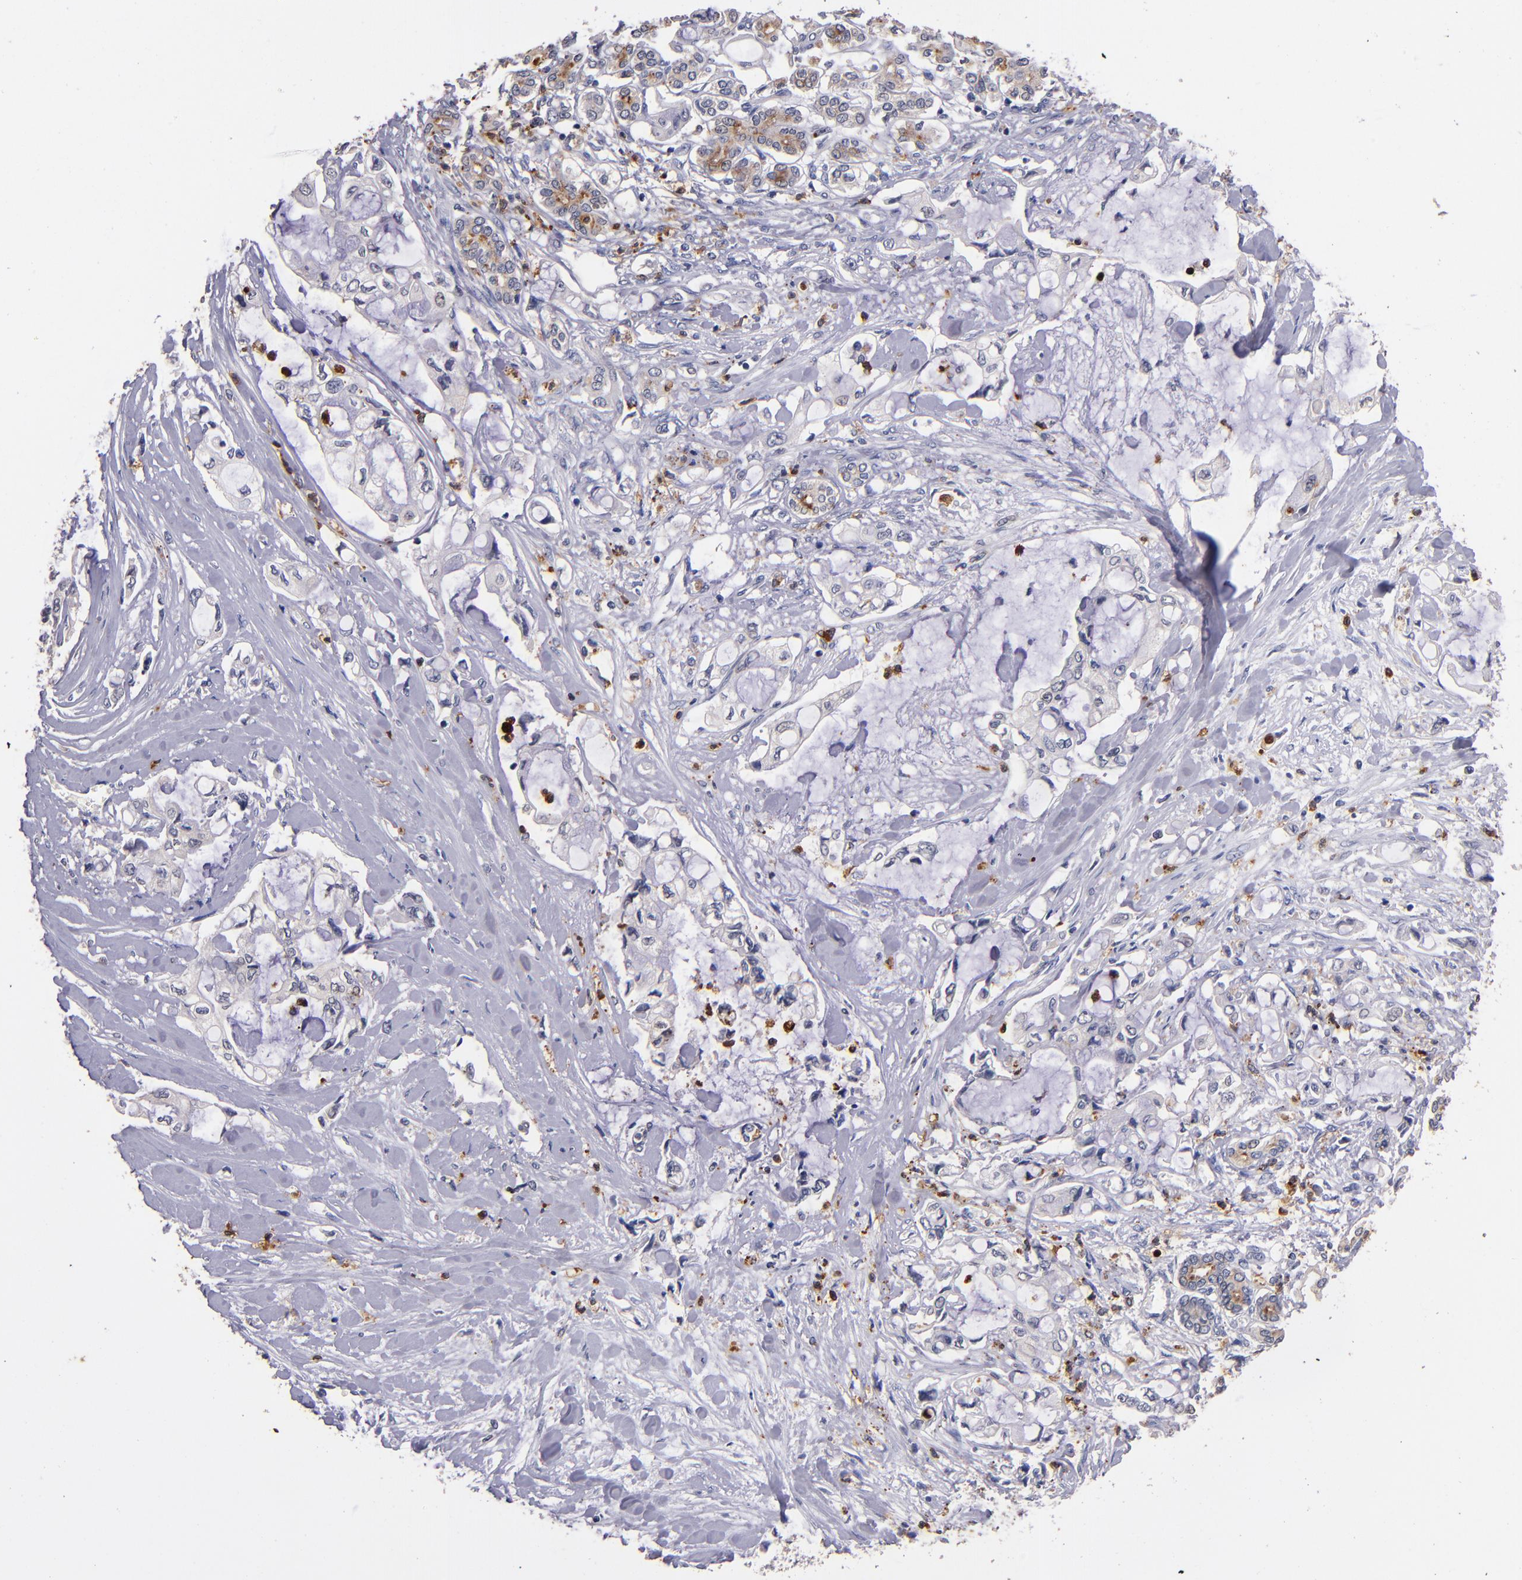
{"staining": {"intensity": "weak", "quantity": ">75%", "location": "cytoplasmic/membranous"}, "tissue": "pancreatic cancer", "cell_type": "Tumor cells", "image_type": "cancer", "snomed": [{"axis": "morphology", "description": "Adenocarcinoma, NOS"}, {"axis": "topography", "description": "Pancreas"}], "caption": "Immunohistochemical staining of human adenocarcinoma (pancreatic) demonstrates low levels of weak cytoplasmic/membranous expression in about >75% of tumor cells. The staining is performed using DAB brown chromogen to label protein expression. The nuclei are counter-stained blue using hematoxylin.", "gene": "TTLL12", "patient": {"sex": "female", "age": 70}}